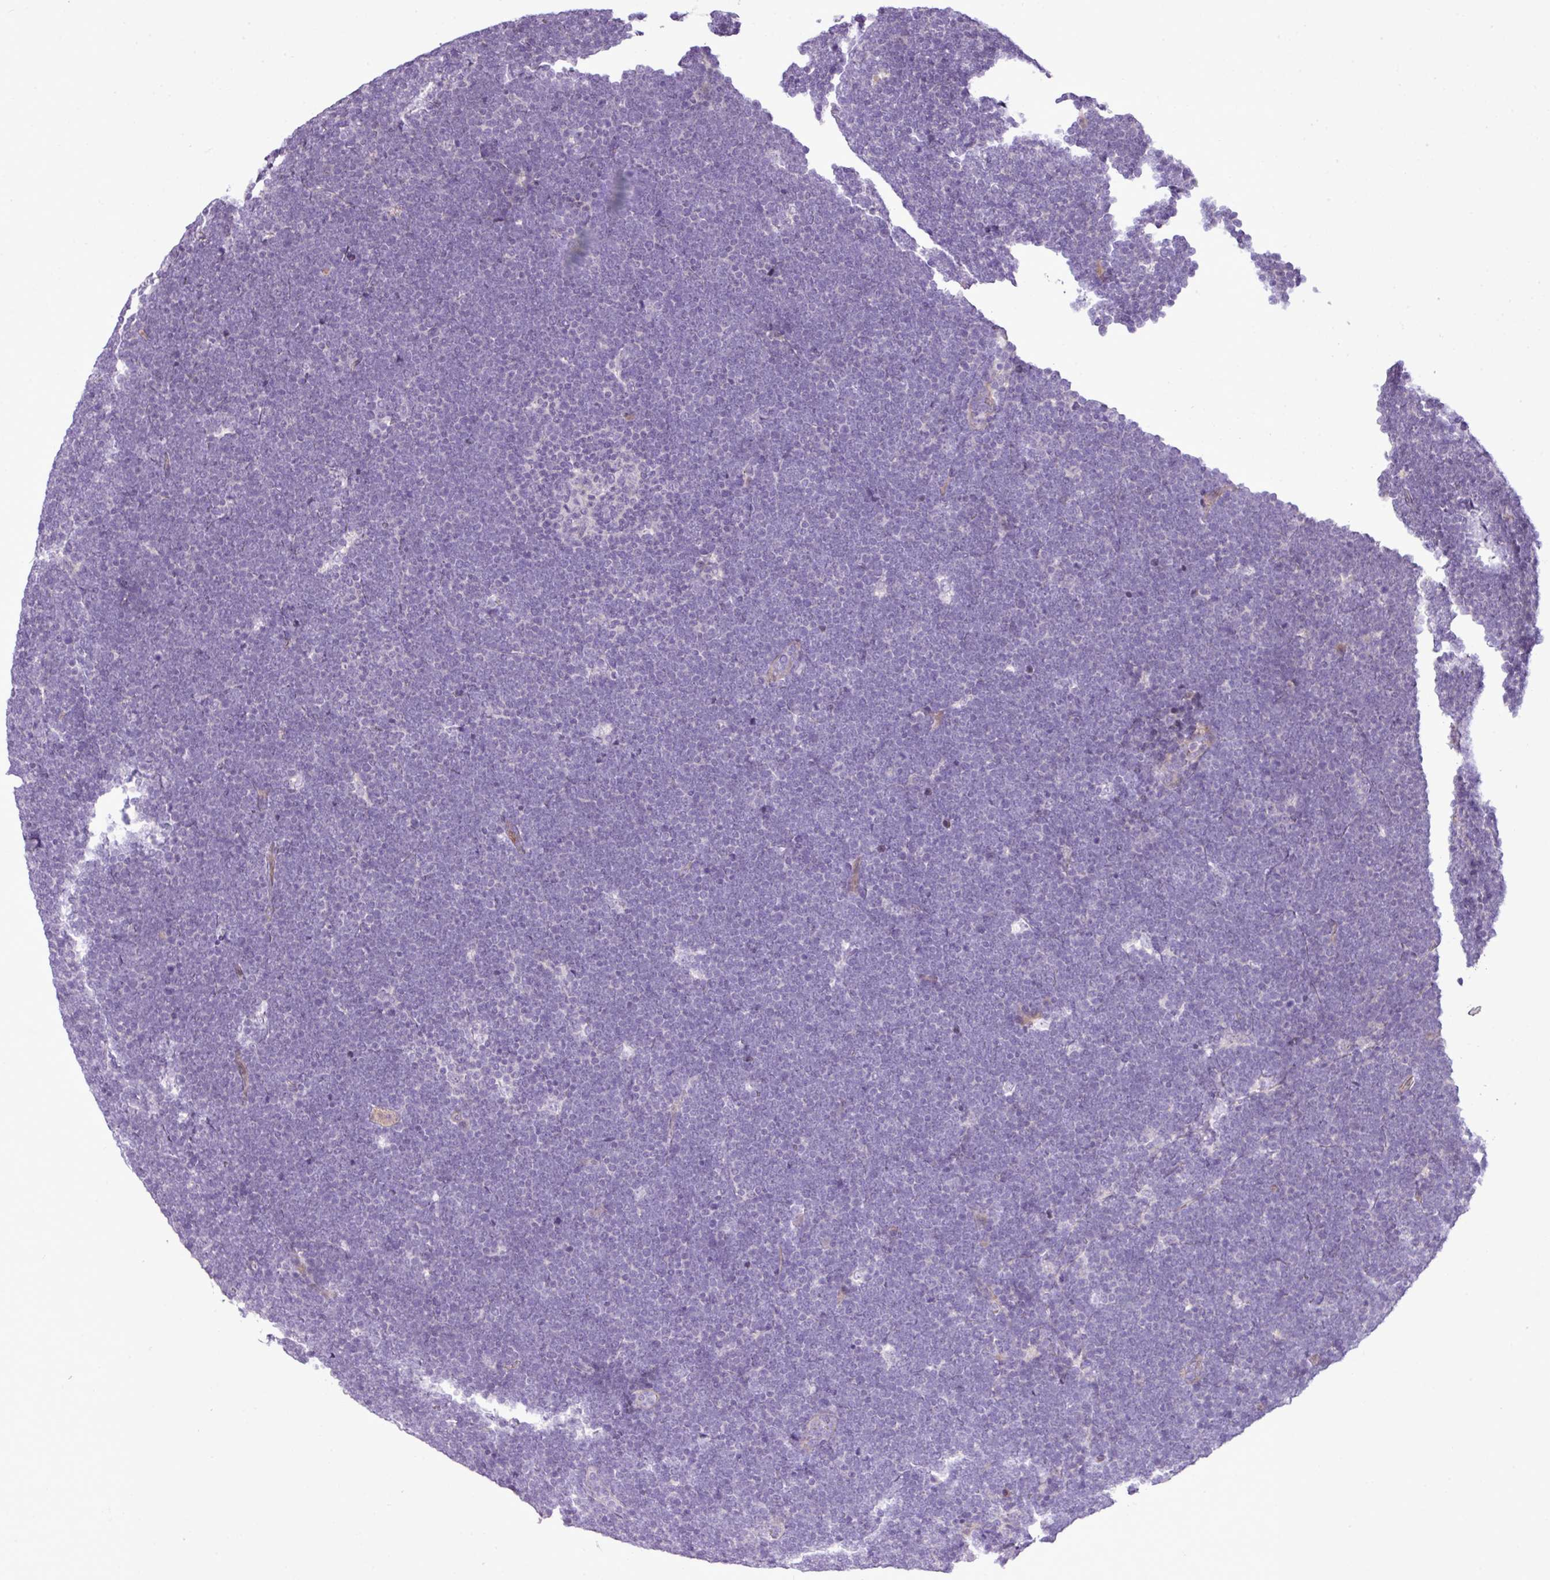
{"staining": {"intensity": "negative", "quantity": "none", "location": "none"}, "tissue": "lymphoma", "cell_type": "Tumor cells", "image_type": "cancer", "snomed": [{"axis": "morphology", "description": "Malignant lymphoma, non-Hodgkin's type, High grade"}, {"axis": "topography", "description": "Lymph node"}], "caption": "The micrograph reveals no significant positivity in tumor cells of lymphoma.", "gene": "DNAJB13", "patient": {"sex": "male", "age": 13}}